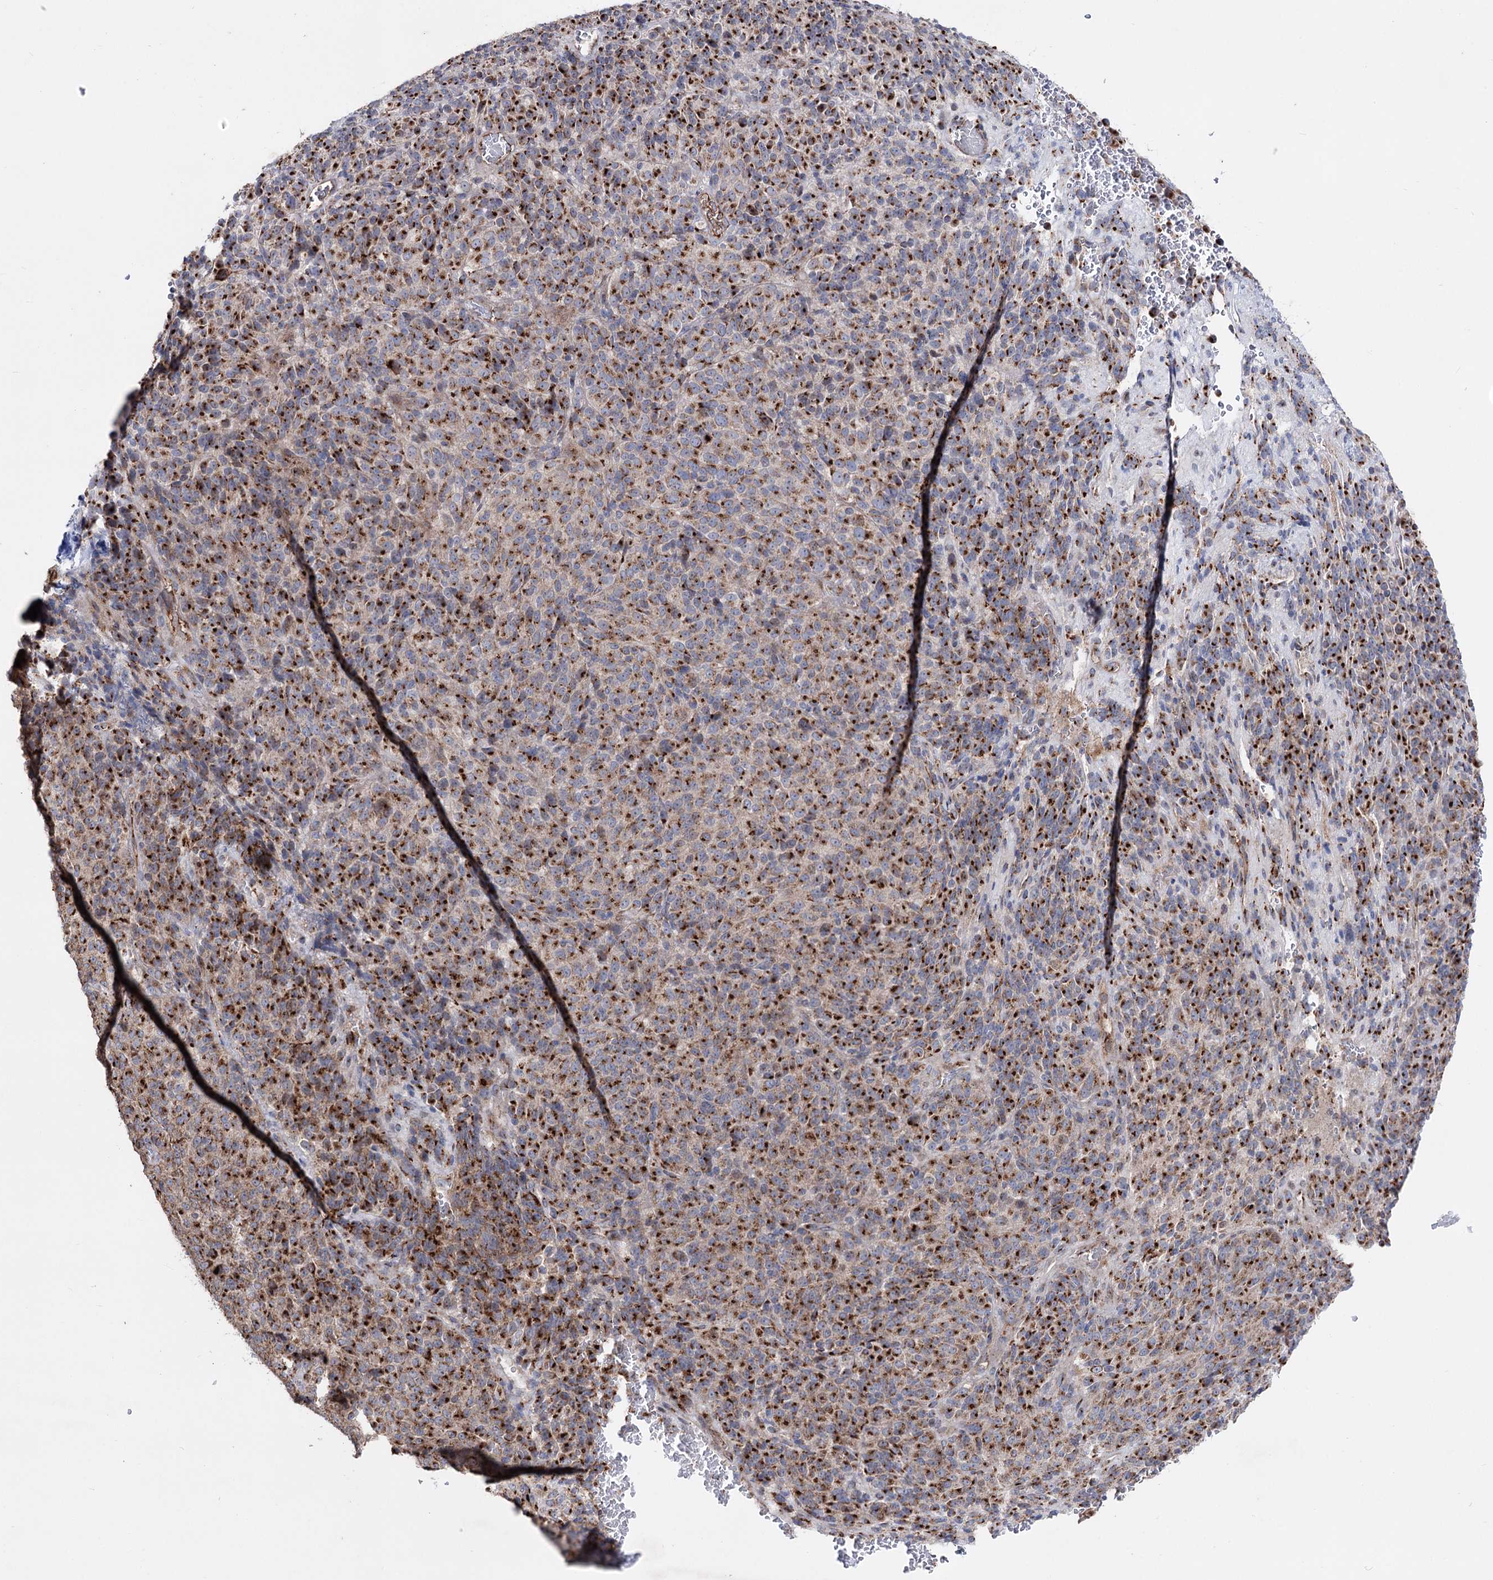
{"staining": {"intensity": "strong", "quantity": "25%-75%", "location": "cytoplasmic/membranous"}, "tissue": "melanoma", "cell_type": "Tumor cells", "image_type": "cancer", "snomed": [{"axis": "morphology", "description": "Malignant melanoma, Metastatic site"}, {"axis": "topography", "description": "Brain"}], "caption": "Malignant melanoma (metastatic site) was stained to show a protein in brown. There is high levels of strong cytoplasmic/membranous positivity in about 25%-75% of tumor cells.", "gene": "ARHGAP20", "patient": {"sex": "female", "age": 56}}